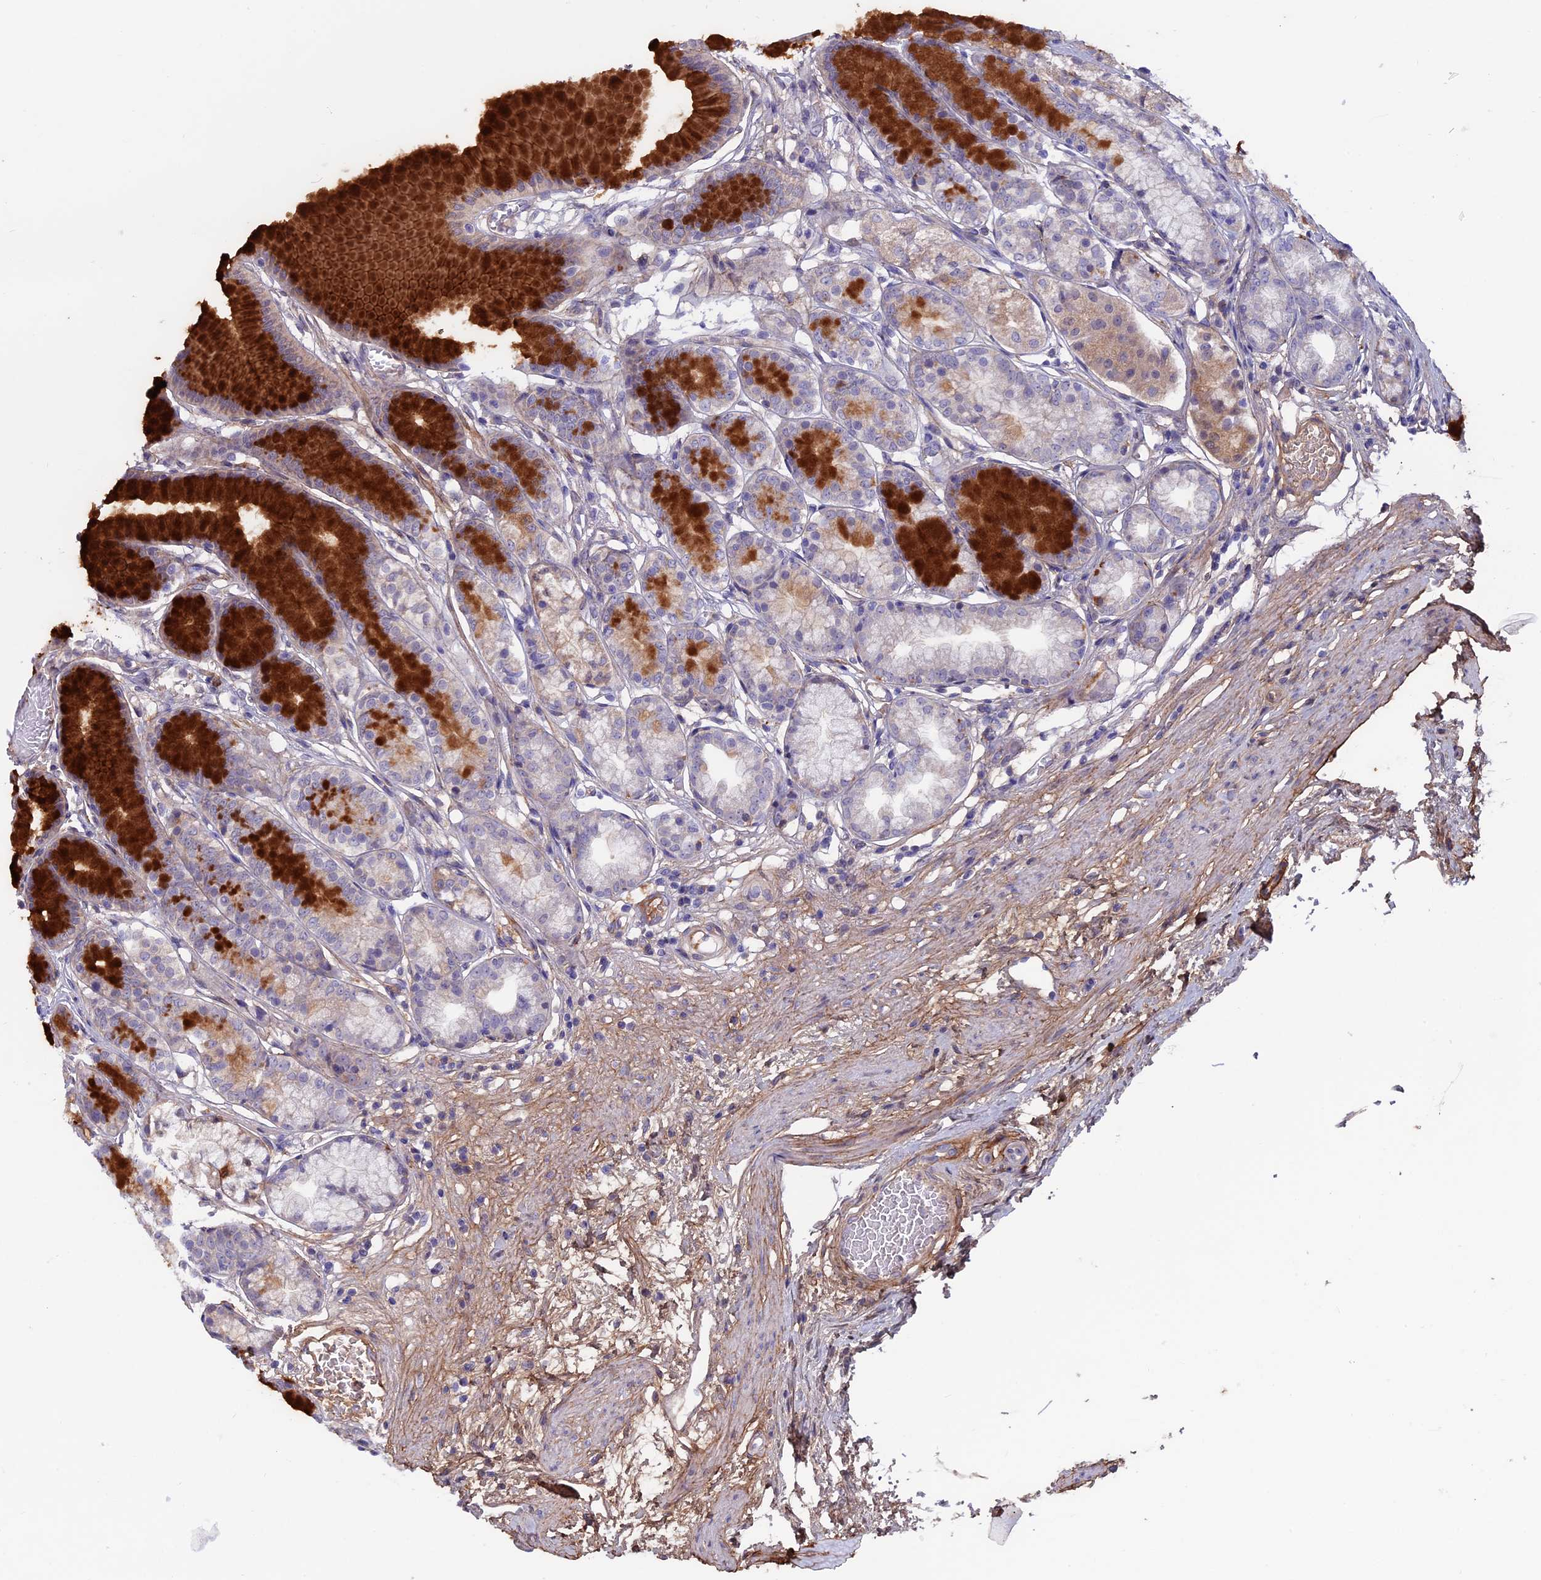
{"staining": {"intensity": "strong", "quantity": "25%-75%", "location": "cytoplasmic/membranous"}, "tissue": "stomach", "cell_type": "Glandular cells", "image_type": "normal", "snomed": [{"axis": "morphology", "description": "Normal tissue, NOS"}, {"axis": "morphology", "description": "Adenocarcinoma, NOS"}, {"axis": "morphology", "description": "Adenocarcinoma, High grade"}, {"axis": "topography", "description": "Stomach, upper"}, {"axis": "topography", "description": "Stomach"}], "caption": "Immunohistochemistry (IHC) of unremarkable stomach exhibits high levels of strong cytoplasmic/membranous staining in approximately 25%-75% of glandular cells.", "gene": "COL4A3", "patient": {"sex": "female", "age": 65}}